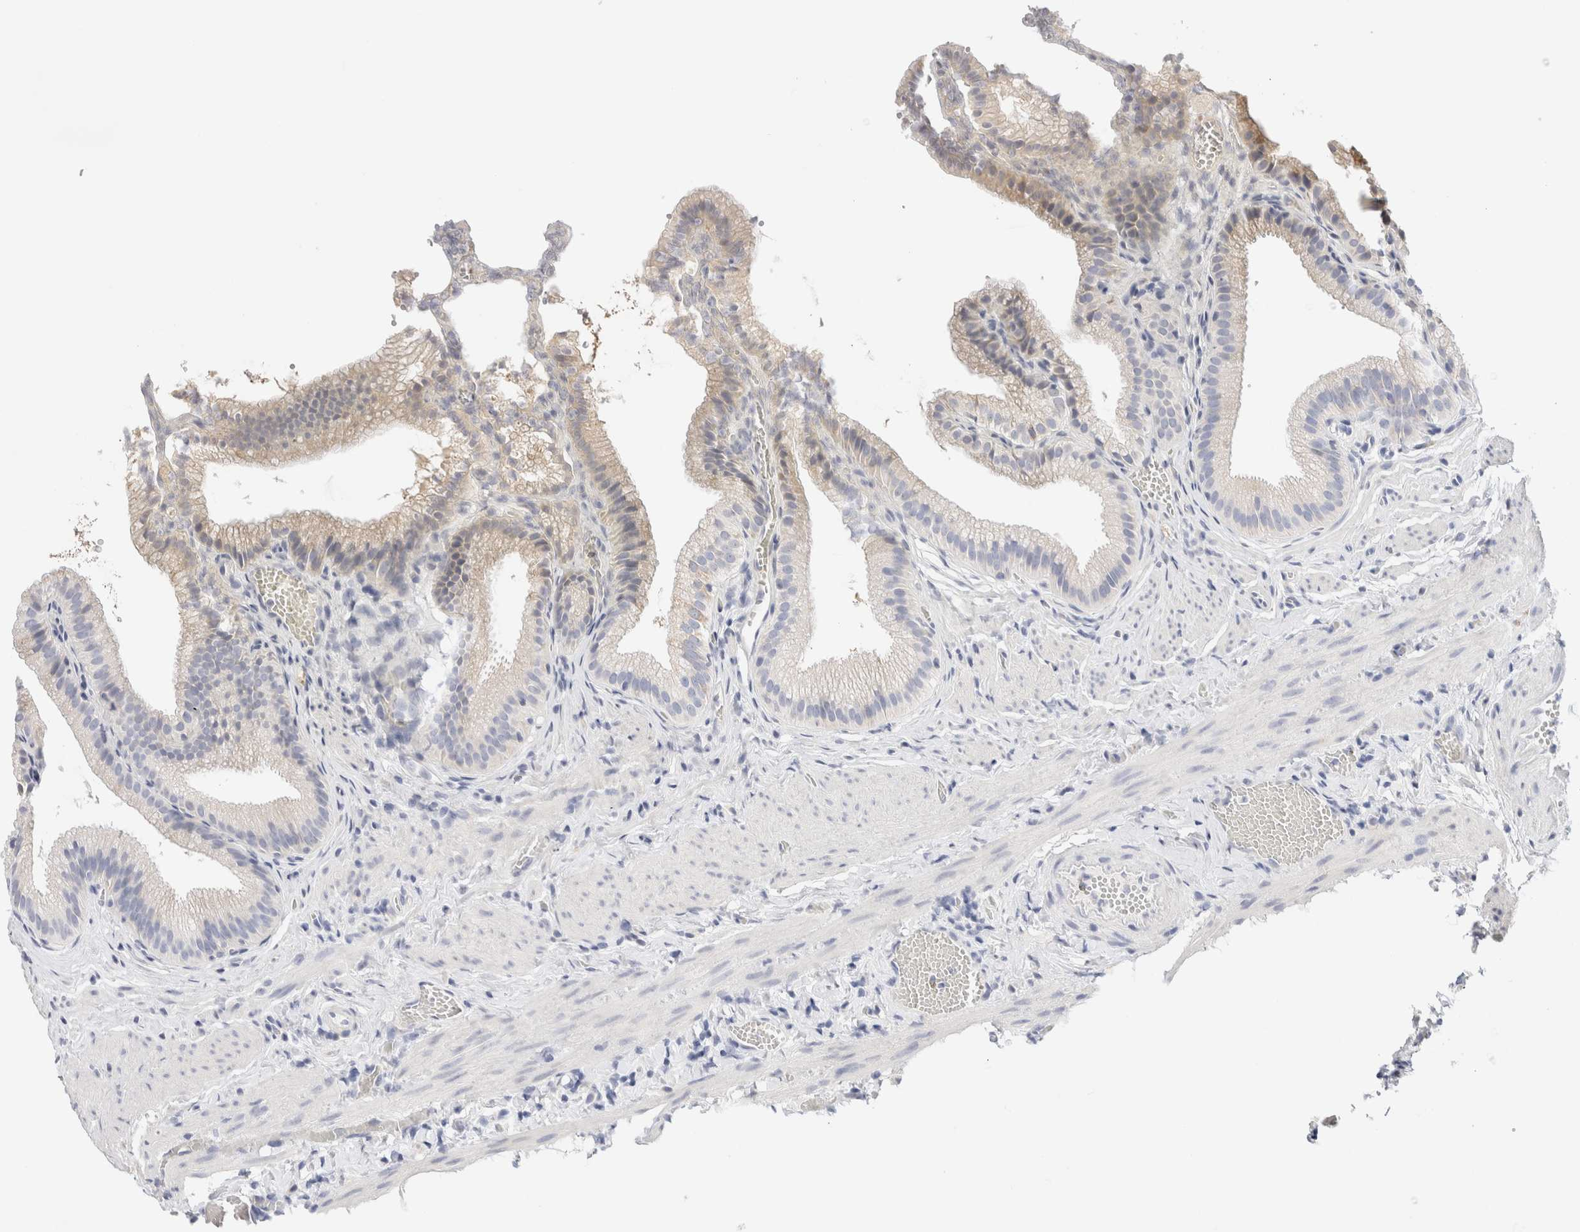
{"staining": {"intensity": "weak", "quantity": "<25%", "location": "cytoplasmic/membranous"}, "tissue": "gallbladder", "cell_type": "Glandular cells", "image_type": "normal", "snomed": [{"axis": "morphology", "description": "Normal tissue, NOS"}, {"axis": "topography", "description": "Gallbladder"}], "caption": "DAB immunohistochemical staining of normal gallbladder demonstrates no significant staining in glandular cells. The staining is performed using DAB (3,3'-diaminobenzidine) brown chromogen with nuclei counter-stained in using hematoxylin.", "gene": "GADD45G", "patient": {"sex": "male", "age": 38}}